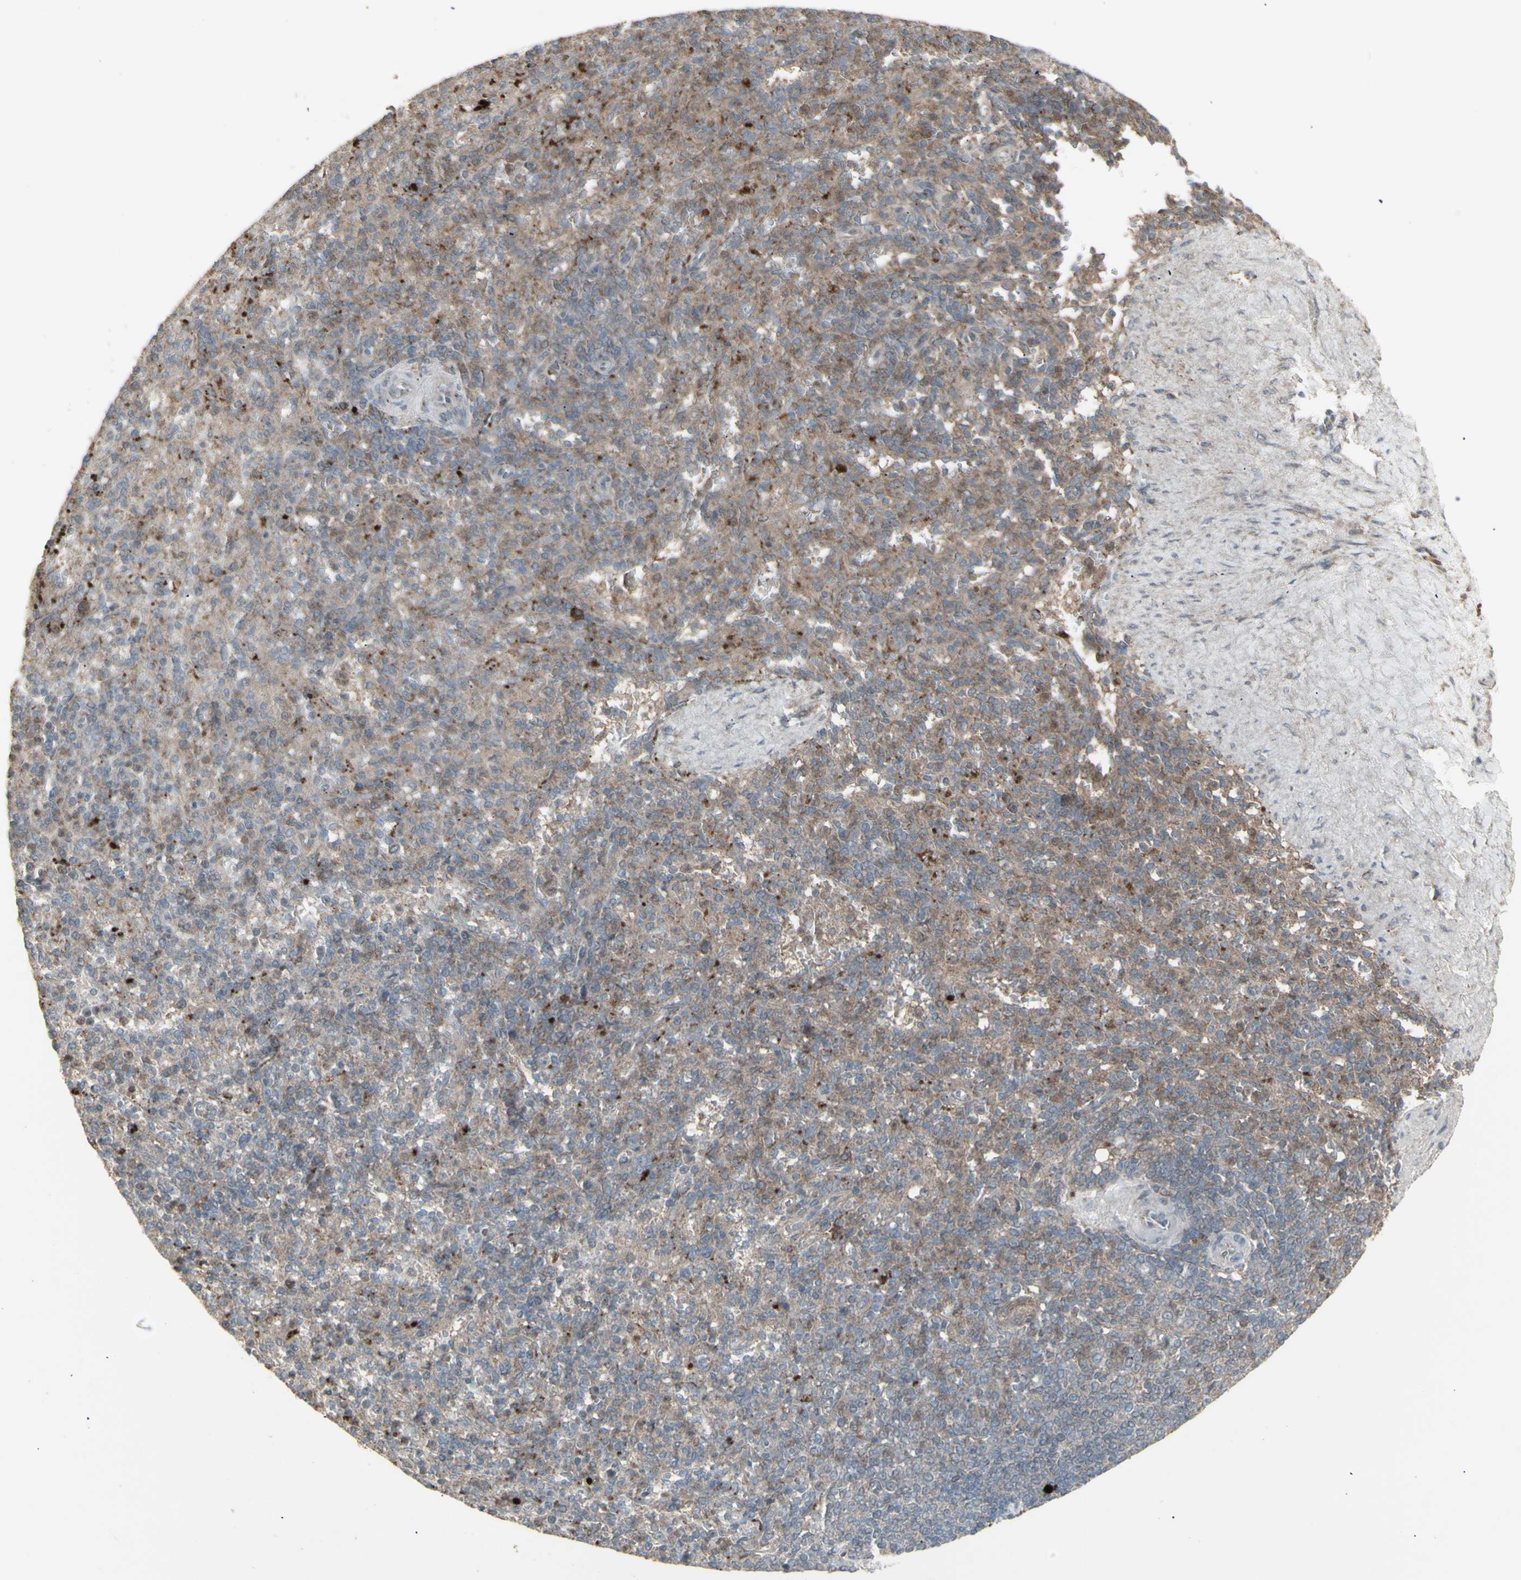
{"staining": {"intensity": "moderate", "quantity": "25%-75%", "location": "cytoplasmic/membranous"}, "tissue": "spleen", "cell_type": "Cells in red pulp", "image_type": "normal", "snomed": [{"axis": "morphology", "description": "Normal tissue, NOS"}, {"axis": "topography", "description": "Spleen"}], "caption": "Immunohistochemistry image of normal spleen stained for a protein (brown), which shows medium levels of moderate cytoplasmic/membranous expression in about 25%-75% of cells in red pulp.", "gene": "RNASEL", "patient": {"sex": "female", "age": 74}}